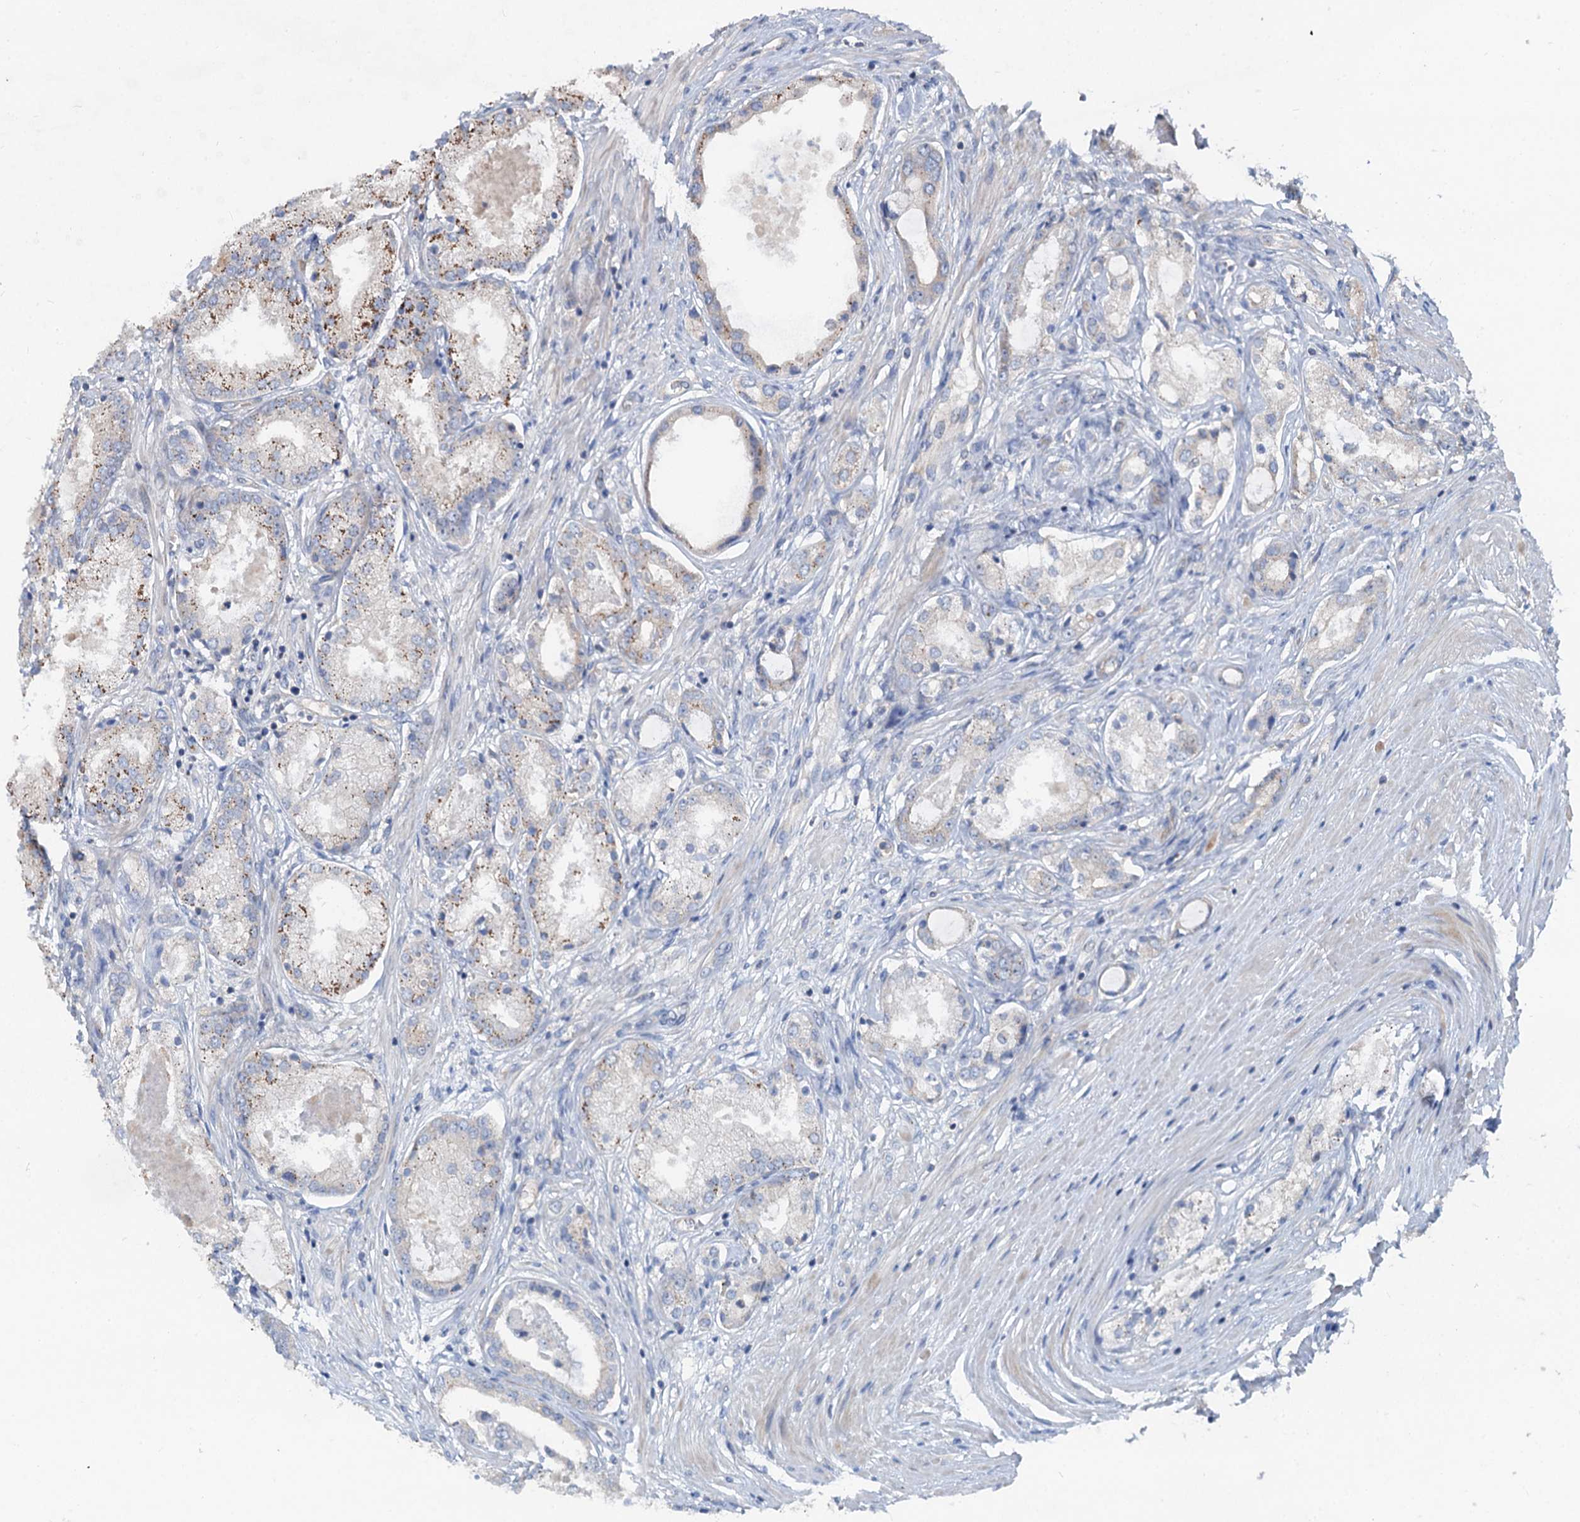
{"staining": {"intensity": "moderate", "quantity": "<25%", "location": "cytoplasmic/membranous"}, "tissue": "prostate cancer", "cell_type": "Tumor cells", "image_type": "cancer", "snomed": [{"axis": "morphology", "description": "Adenocarcinoma, Low grade"}, {"axis": "topography", "description": "Prostate"}], "caption": "The image displays a brown stain indicating the presence of a protein in the cytoplasmic/membranous of tumor cells in adenocarcinoma (low-grade) (prostate).", "gene": "ANKRD26", "patient": {"sex": "male", "age": 68}}